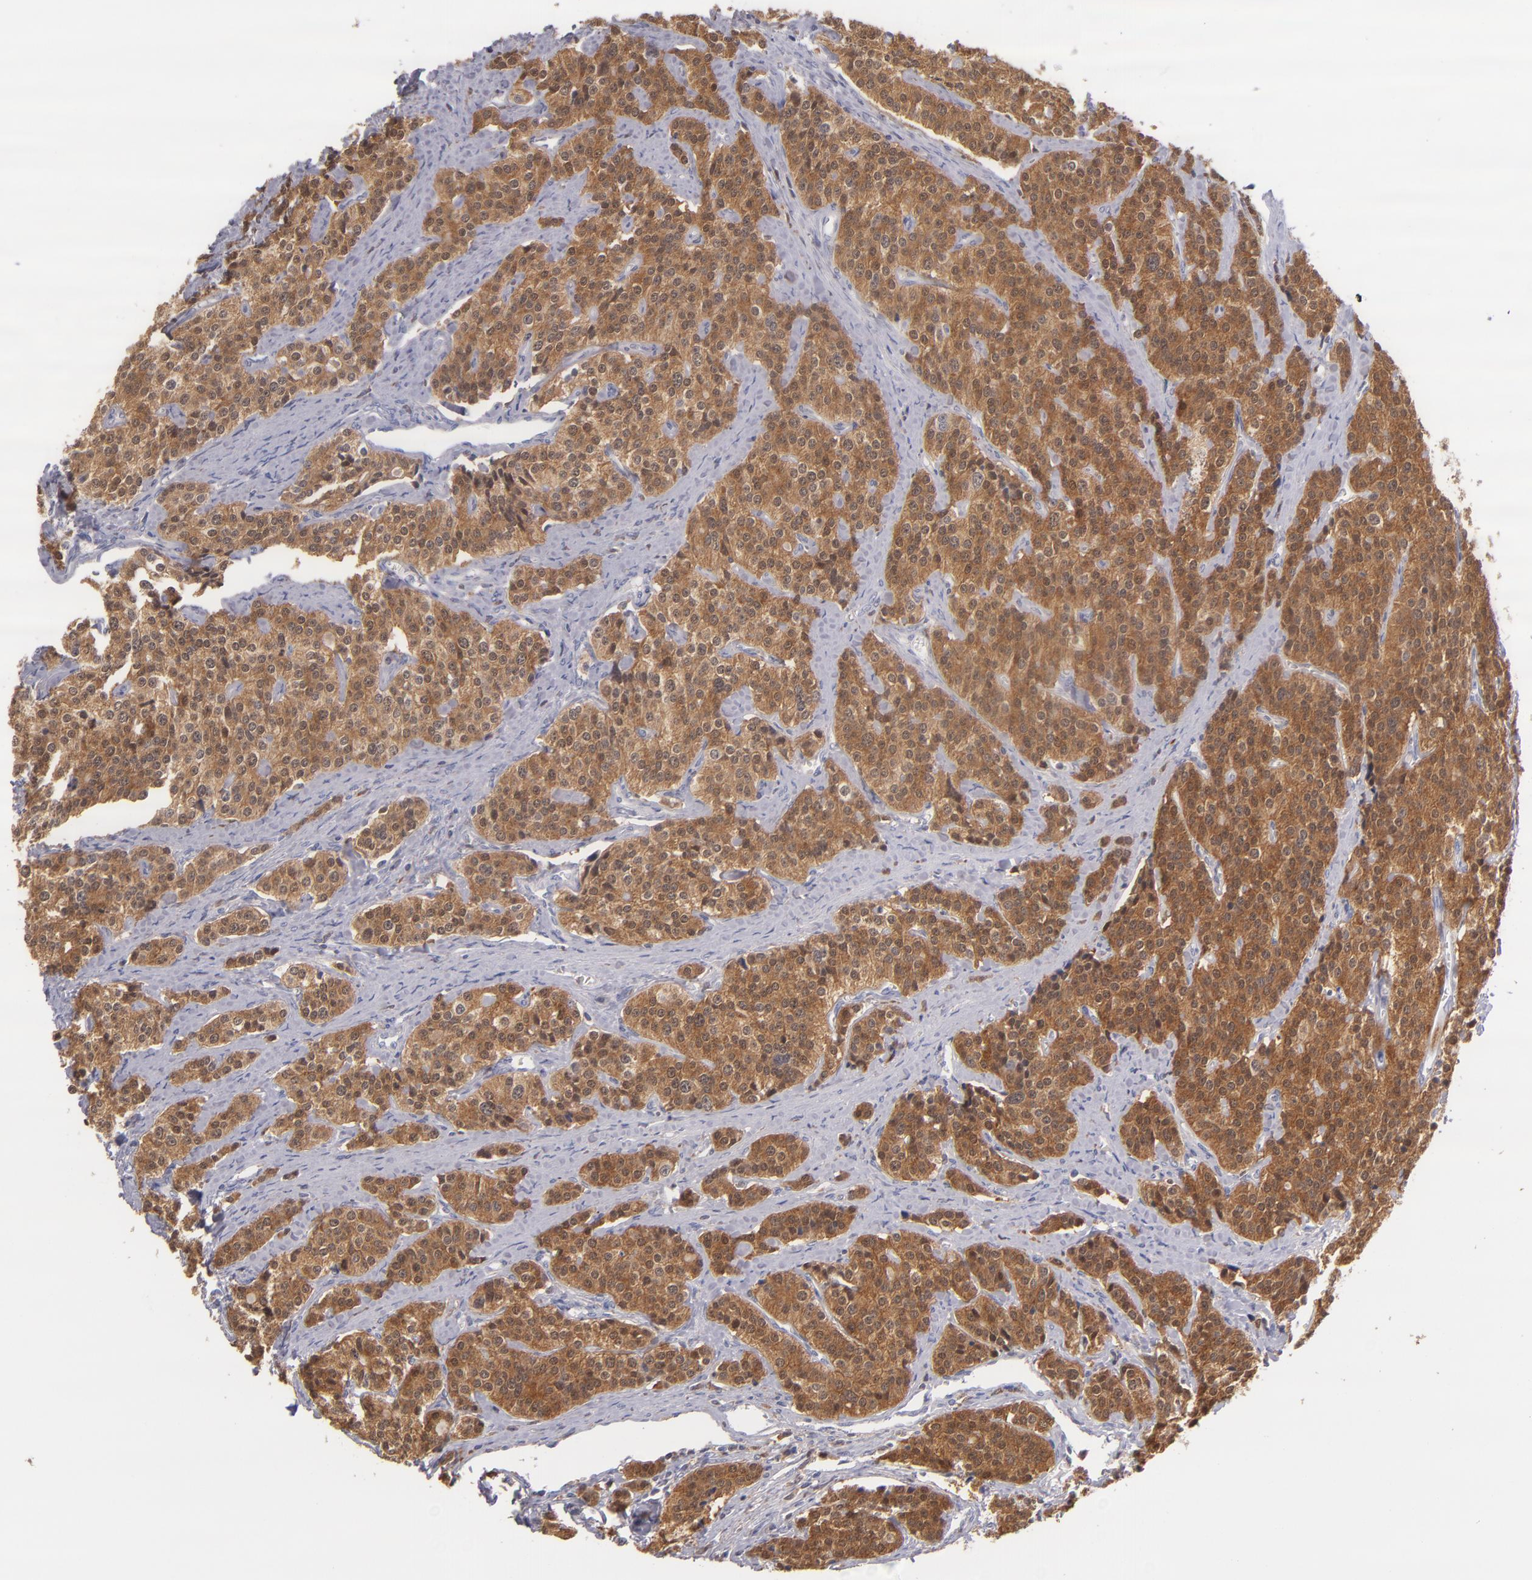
{"staining": {"intensity": "strong", "quantity": ">75%", "location": "cytoplasmic/membranous"}, "tissue": "carcinoid", "cell_type": "Tumor cells", "image_type": "cancer", "snomed": [{"axis": "morphology", "description": "Carcinoid, malignant, NOS"}, {"axis": "topography", "description": "Small intestine"}], "caption": "Carcinoid stained with a brown dye demonstrates strong cytoplasmic/membranous positive positivity in about >75% of tumor cells.", "gene": "PRKCD", "patient": {"sex": "male", "age": 63}}